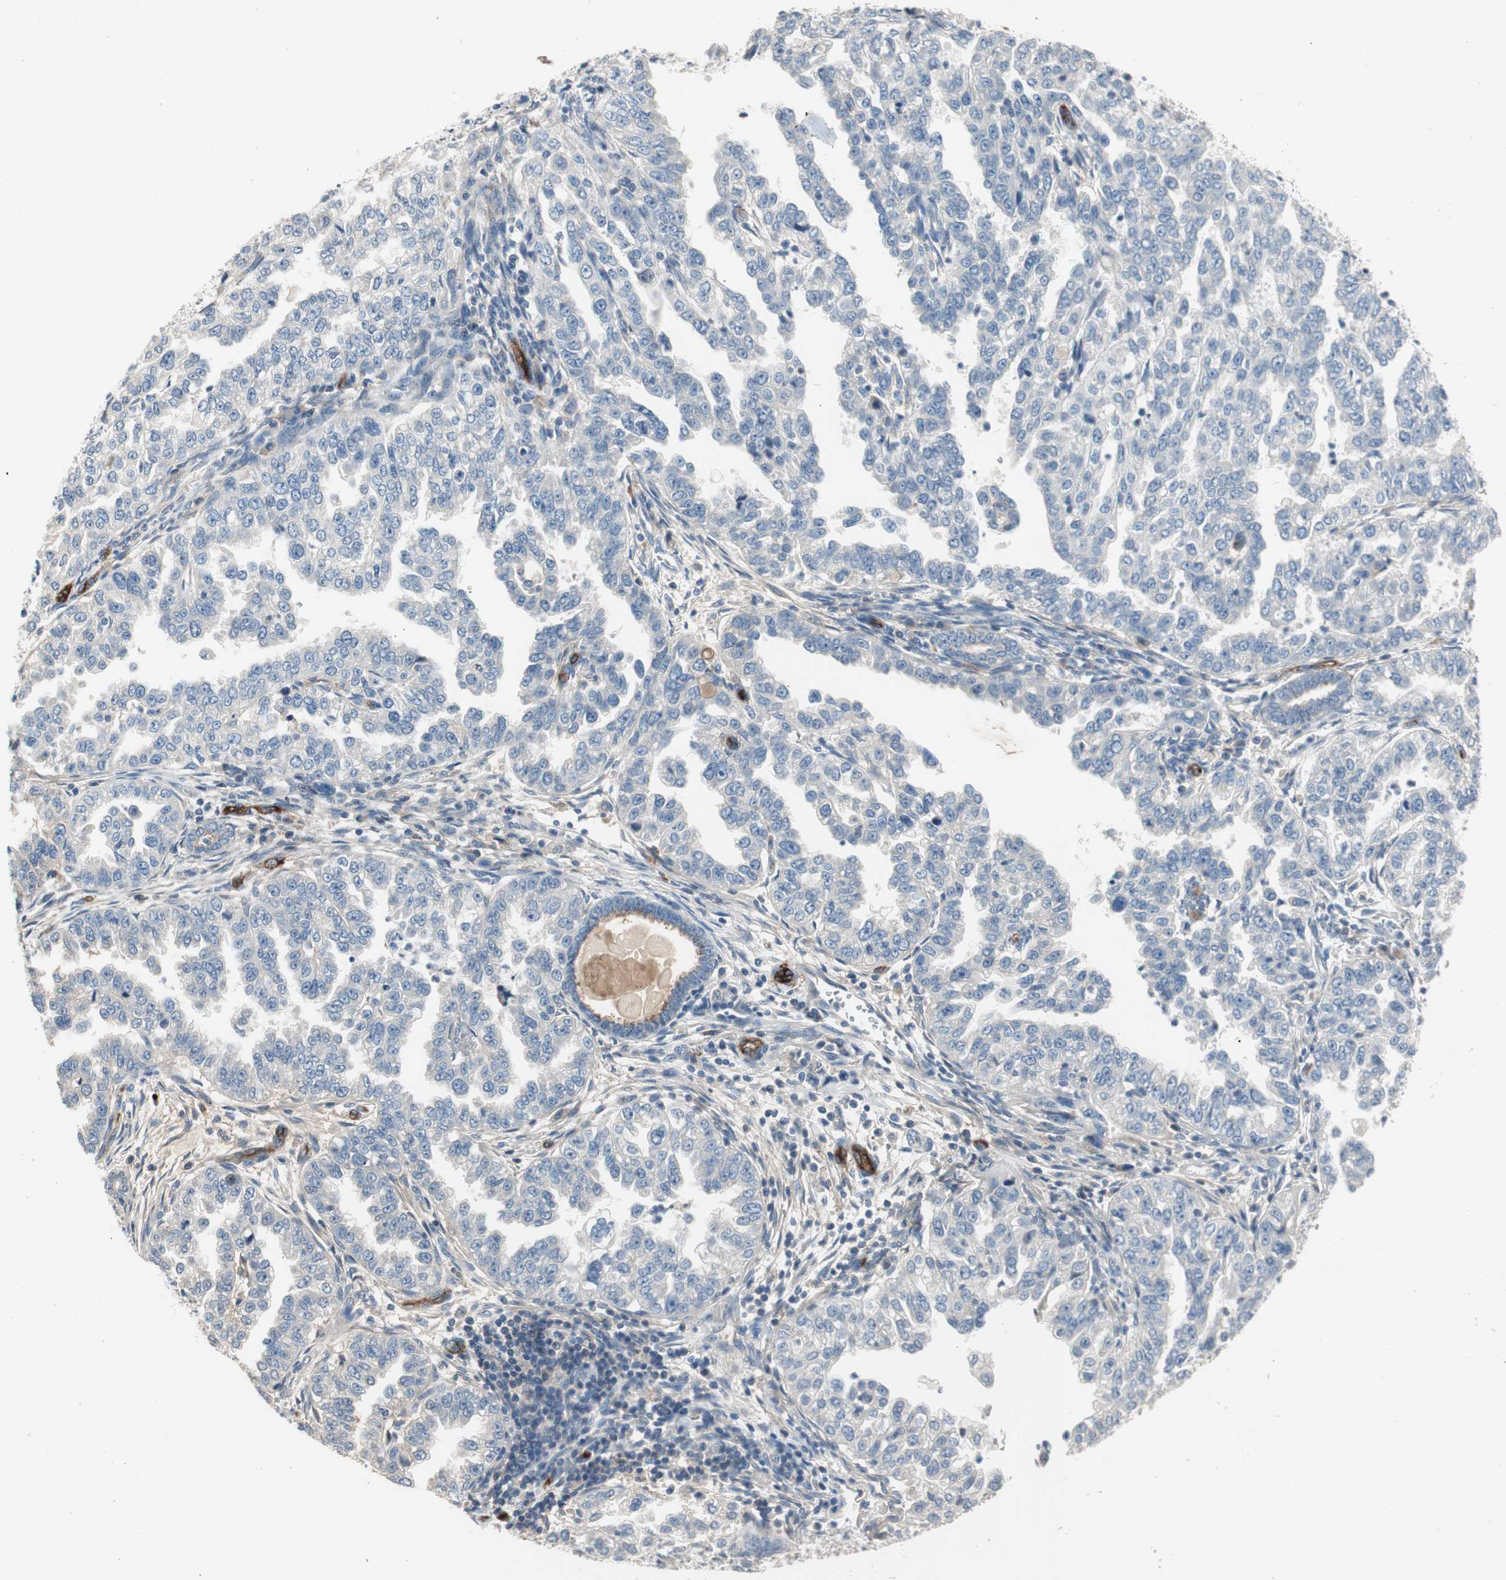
{"staining": {"intensity": "negative", "quantity": "none", "location": "none"}, "tissue": "endometrial cancer", "cell_type": "Tumor cells", "image_type": "cancer", "snomed": [{"axis": "morphology", "description": "Adenocarcinoma, NOS"}, {"axis": "topography", "description": "Endometrium"}], "caption": "IHC image of endometrial cancer stained for a protein (brown), which demonstrates no expression in tumor cells.", "gene": "ALPL", "patient": {"sex": "female", "age": 85}}